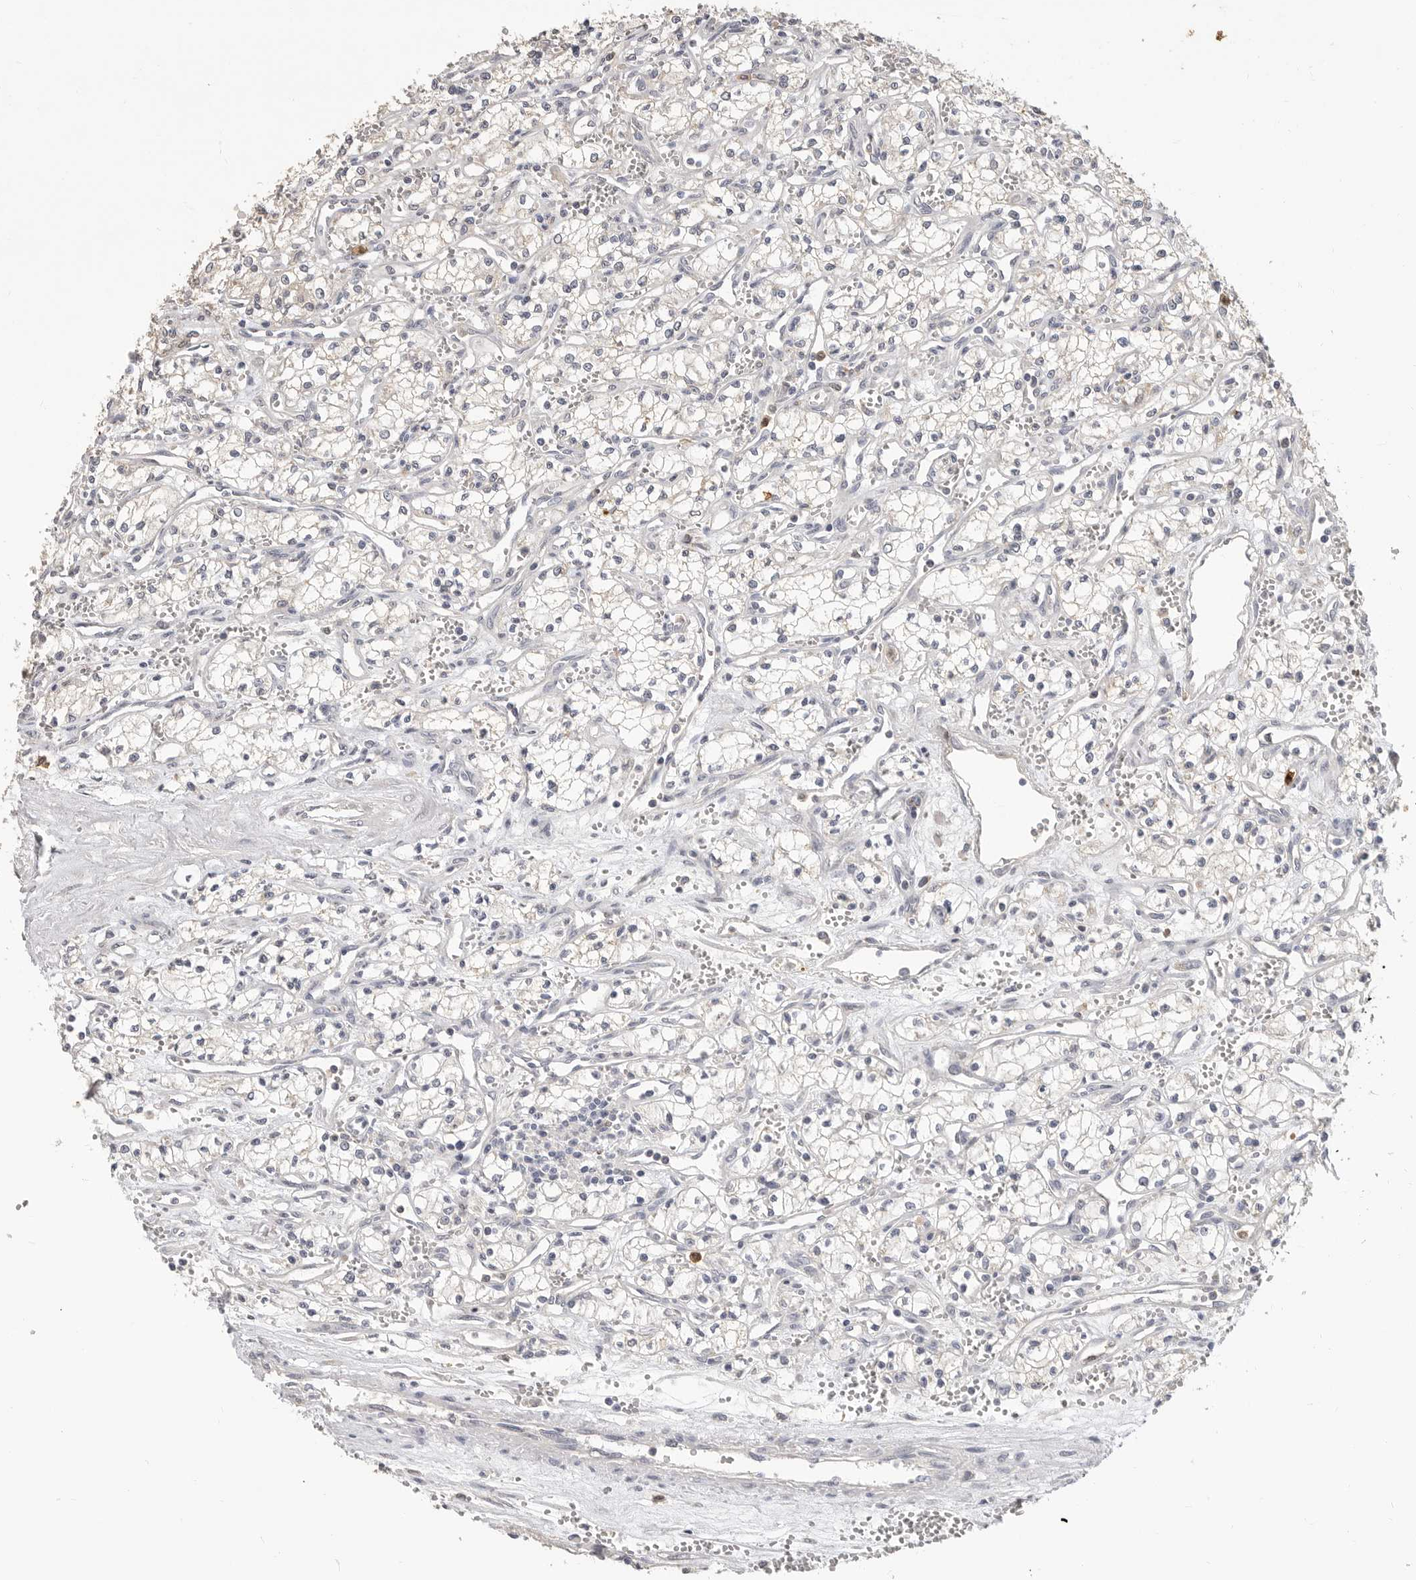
{"staining": {"intensity": "negative", "quantity": "none", "location": "none"}, "tissue": "renal cancer", "cell_type": "Tumor cells", "image_type": "cancer", "snomed": [{"axis": "morphology", "description": "Adenocarcinoma, NOS"}, {"axis": "topography", "description": "Kidney"}], "caption": "DAB (3,3'-diaminobenzidine) immunohistochemical staining of renal cancer shows no significant expression in tumor cells.", "gene": "LTBR", "patient": {"sex": "male", "age": 59}}